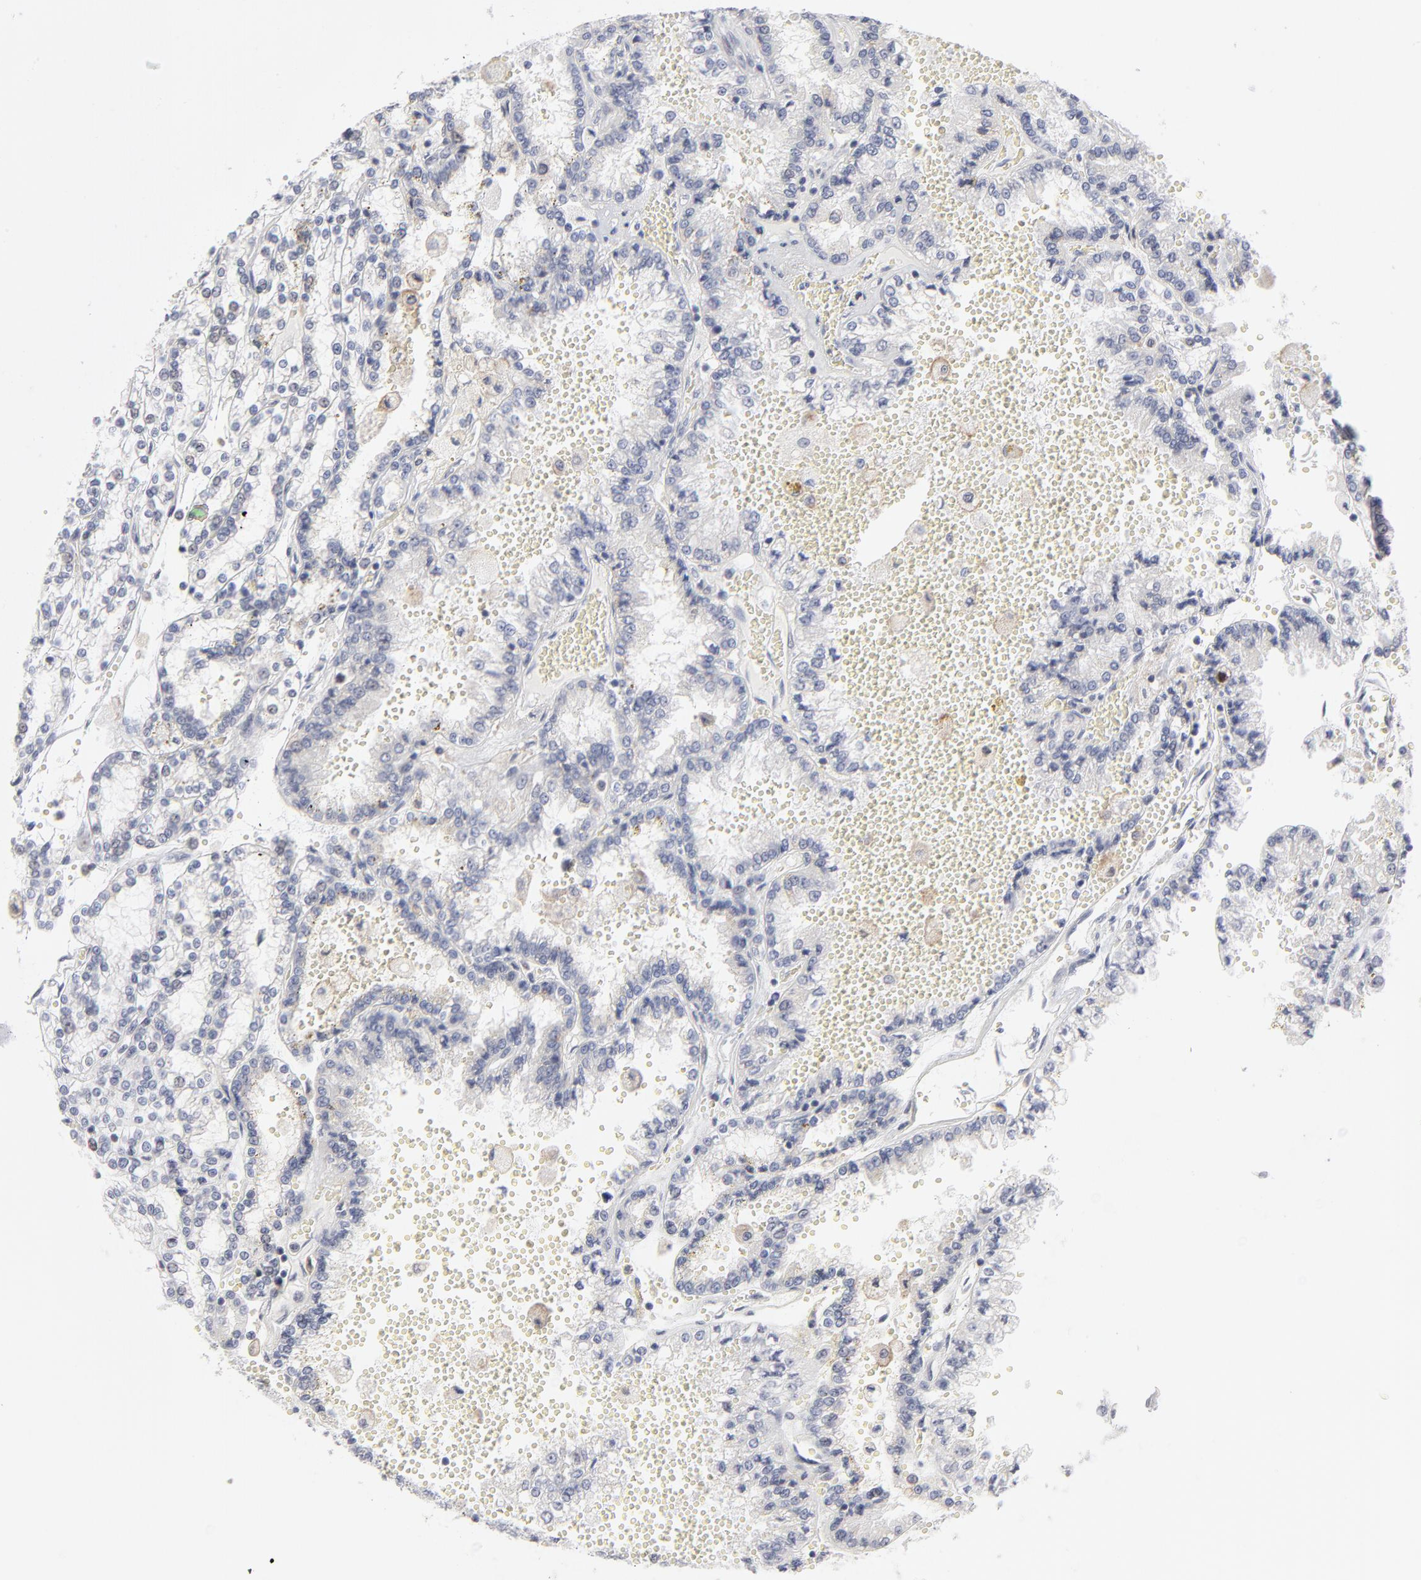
{"staining": {"intensity": "negative", "quantity": "none", "location": "none"}, "tissue": "renal cancer", "cell_type": "Tumor cells", "image_type": "cancer", "snomed": [{"axis": "morphology", "description": "Adenocarcinoma, NOS"}, {"axis": "topography", "description": "Kidney"}], "caption": "High magnification brightfield microscopy of renal cancer (adenocarcinoma) stained with DAB (3,3'-diaminobenzidine) (brown) and counterstained with hematoxylin (blue): tumor cells show no significant expression. (Brightfield microscopy of DAB immunohistochemistry (IHC) at high magnification).", "gene": "AURKA", "patient": {"sex": "female", "age": 56}}